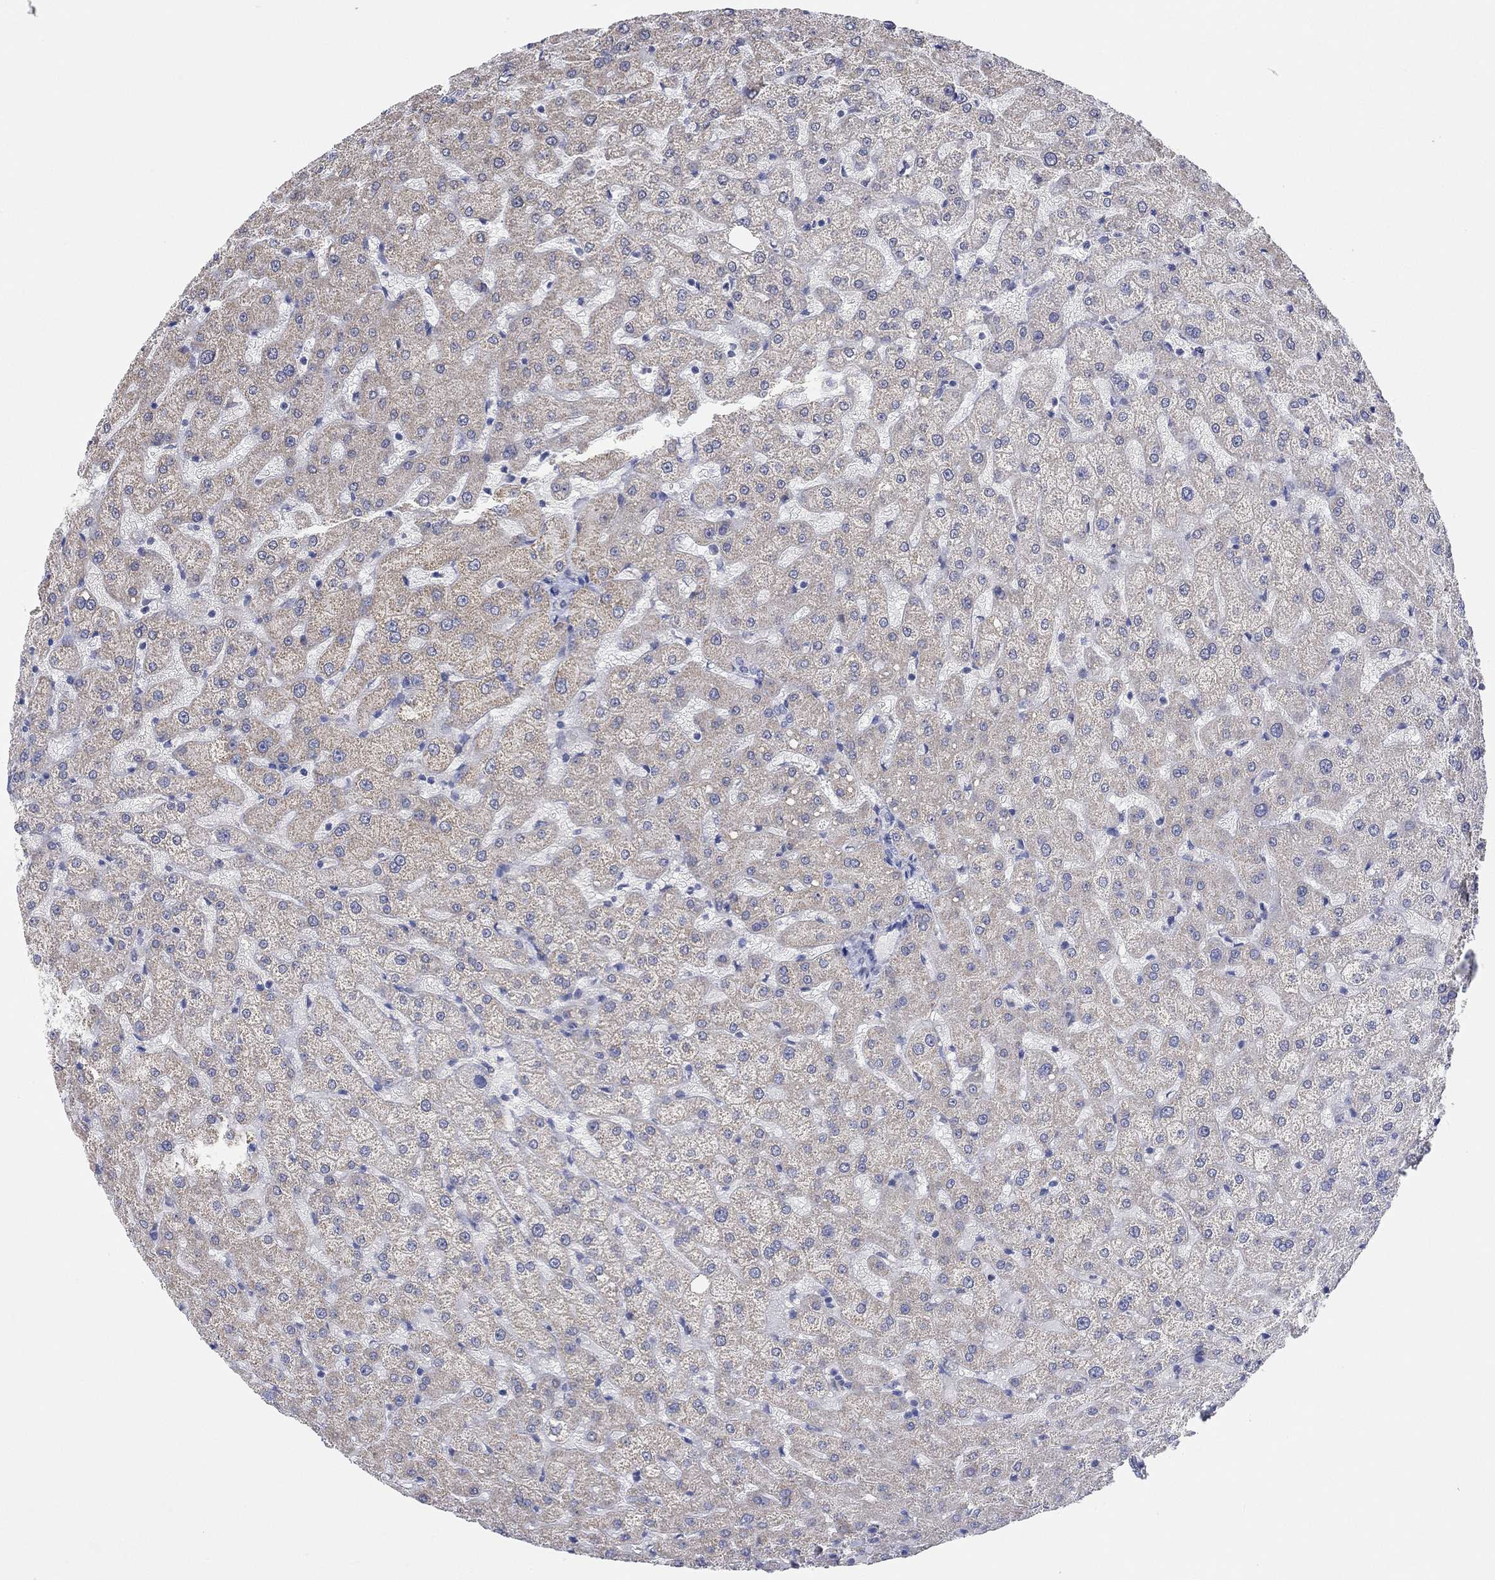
{"staining": {"intensity": "negative", "quantity": "none", "location": "none"}, "tissue": "liver", "cell_type": "Cholangiocytes", "image_type": "normal", "snomed": [{"axis": "morphology", "description": "Normal tissue, NOS"}, {"axis": "topography", "description": "Liver"}], "caption": "Immunohistochemical staining of normal human liver demonstrates no significant positivity in cholangiocytes. (Stains: DAB immunohistochemistry with hematoxylin counter stain, Microscopy: brightfield microscopy at high magnification).", "gene": "PNMA5", "patient": {"sex": "female", "age": 50}}